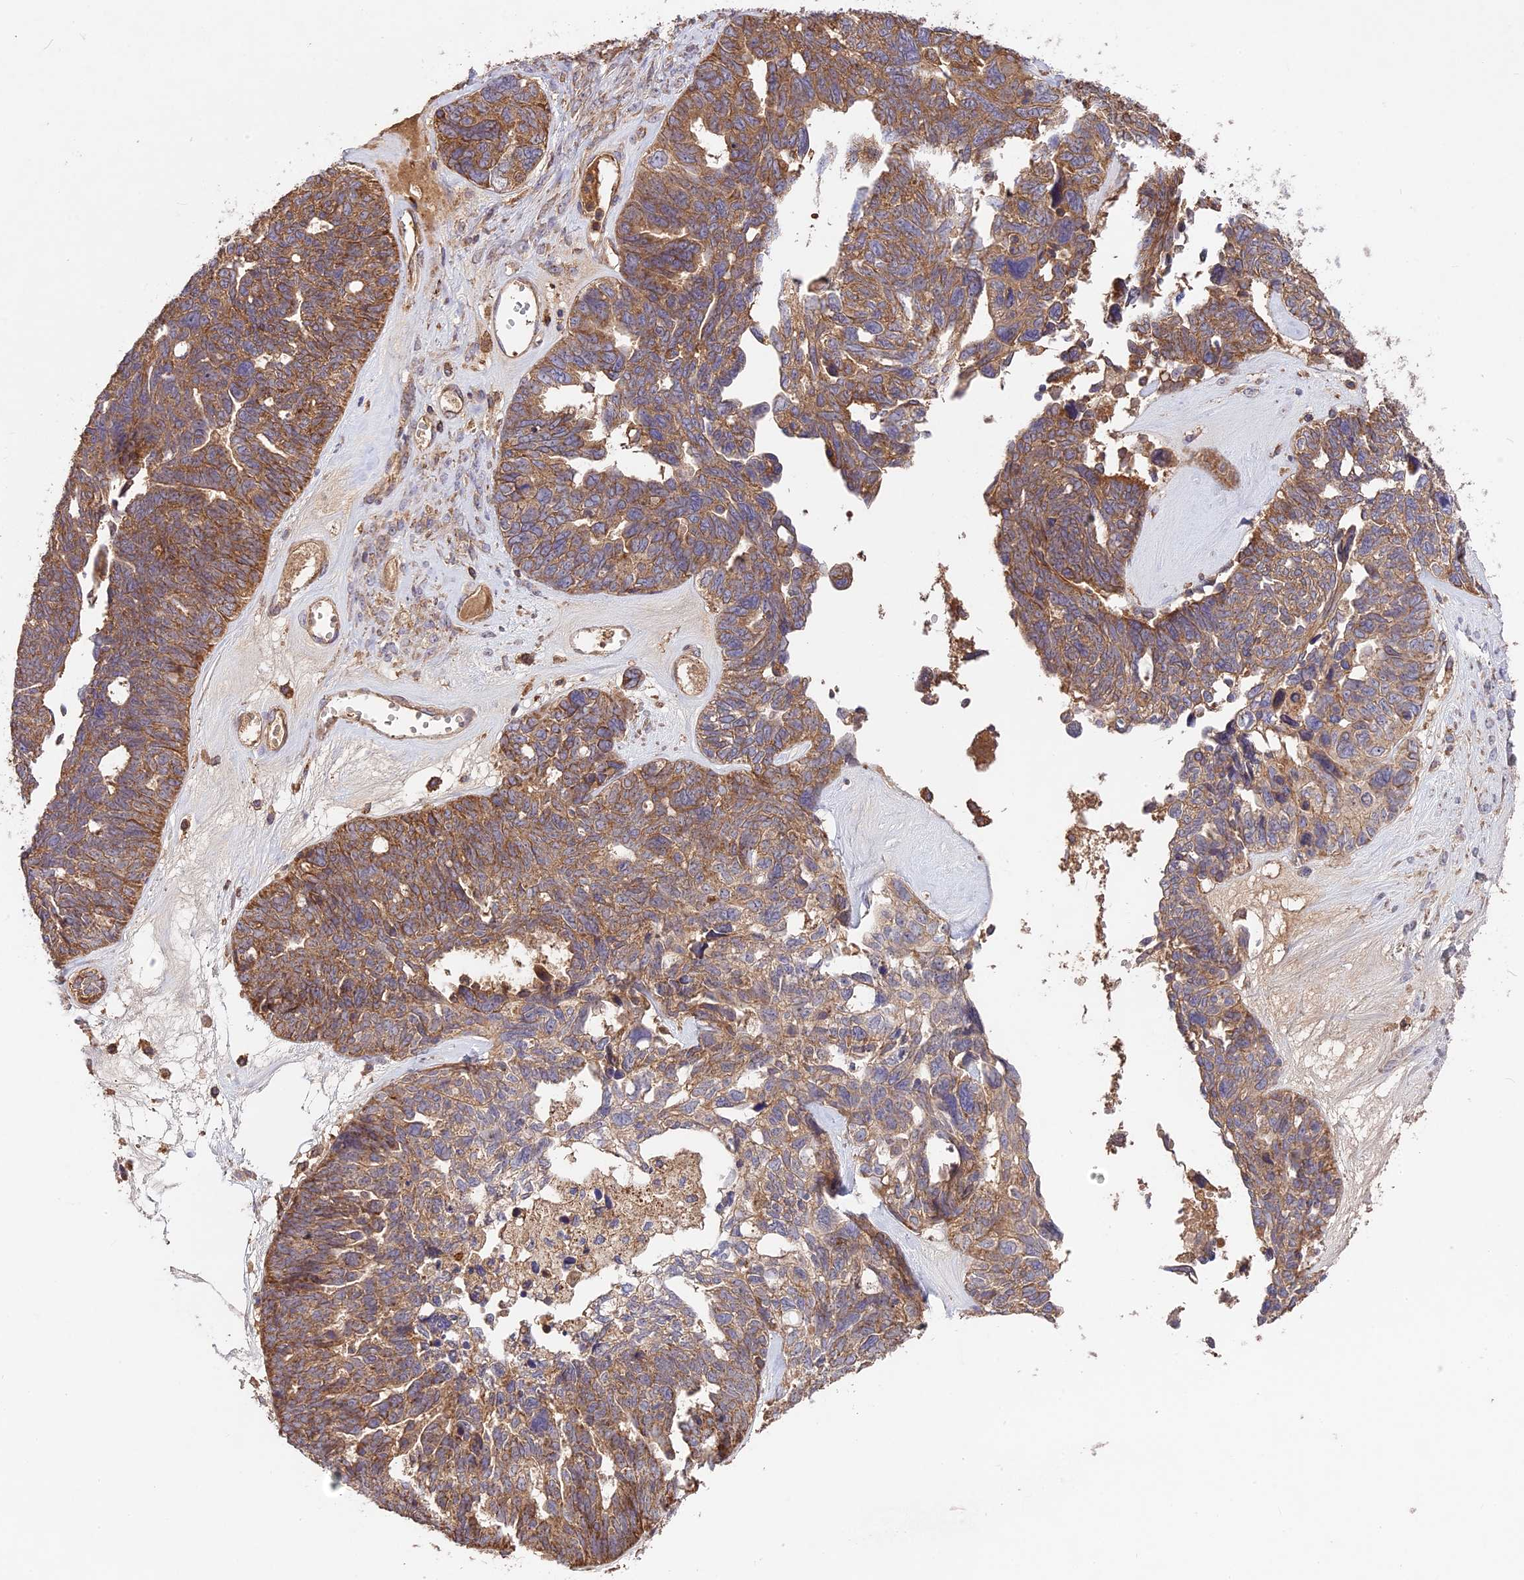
{"staining": {"intensity": "moderate", "quantity": ">75%", "location": "cytoplasmic/membranous"}, "tissue": "ovarian cancer", "cell_type": "Tumor cells", "image_type": "cancer", "snomed": [{"axis": "morphology", "description": "Cystadenocarcinoma, serous, NOS"}, {"axis": "topography", "description": "Ovary"}], "caption": "IHC staining of ovarian serous cystadenocarcinoma, which exhibits medium levels of moderate cytoplasmic/membranous staining in approximately >75% of tumor cells indicating moderate cytoplasmic/membranous protein expression. The staining was performed using DAB (3,3'-diaminobenzidine) (brown) for protein detection and nuclei were counterstained in hematoxylin (blue).", "gene": "NUDT8", "patient": {"sex": "female", "age": 79}}